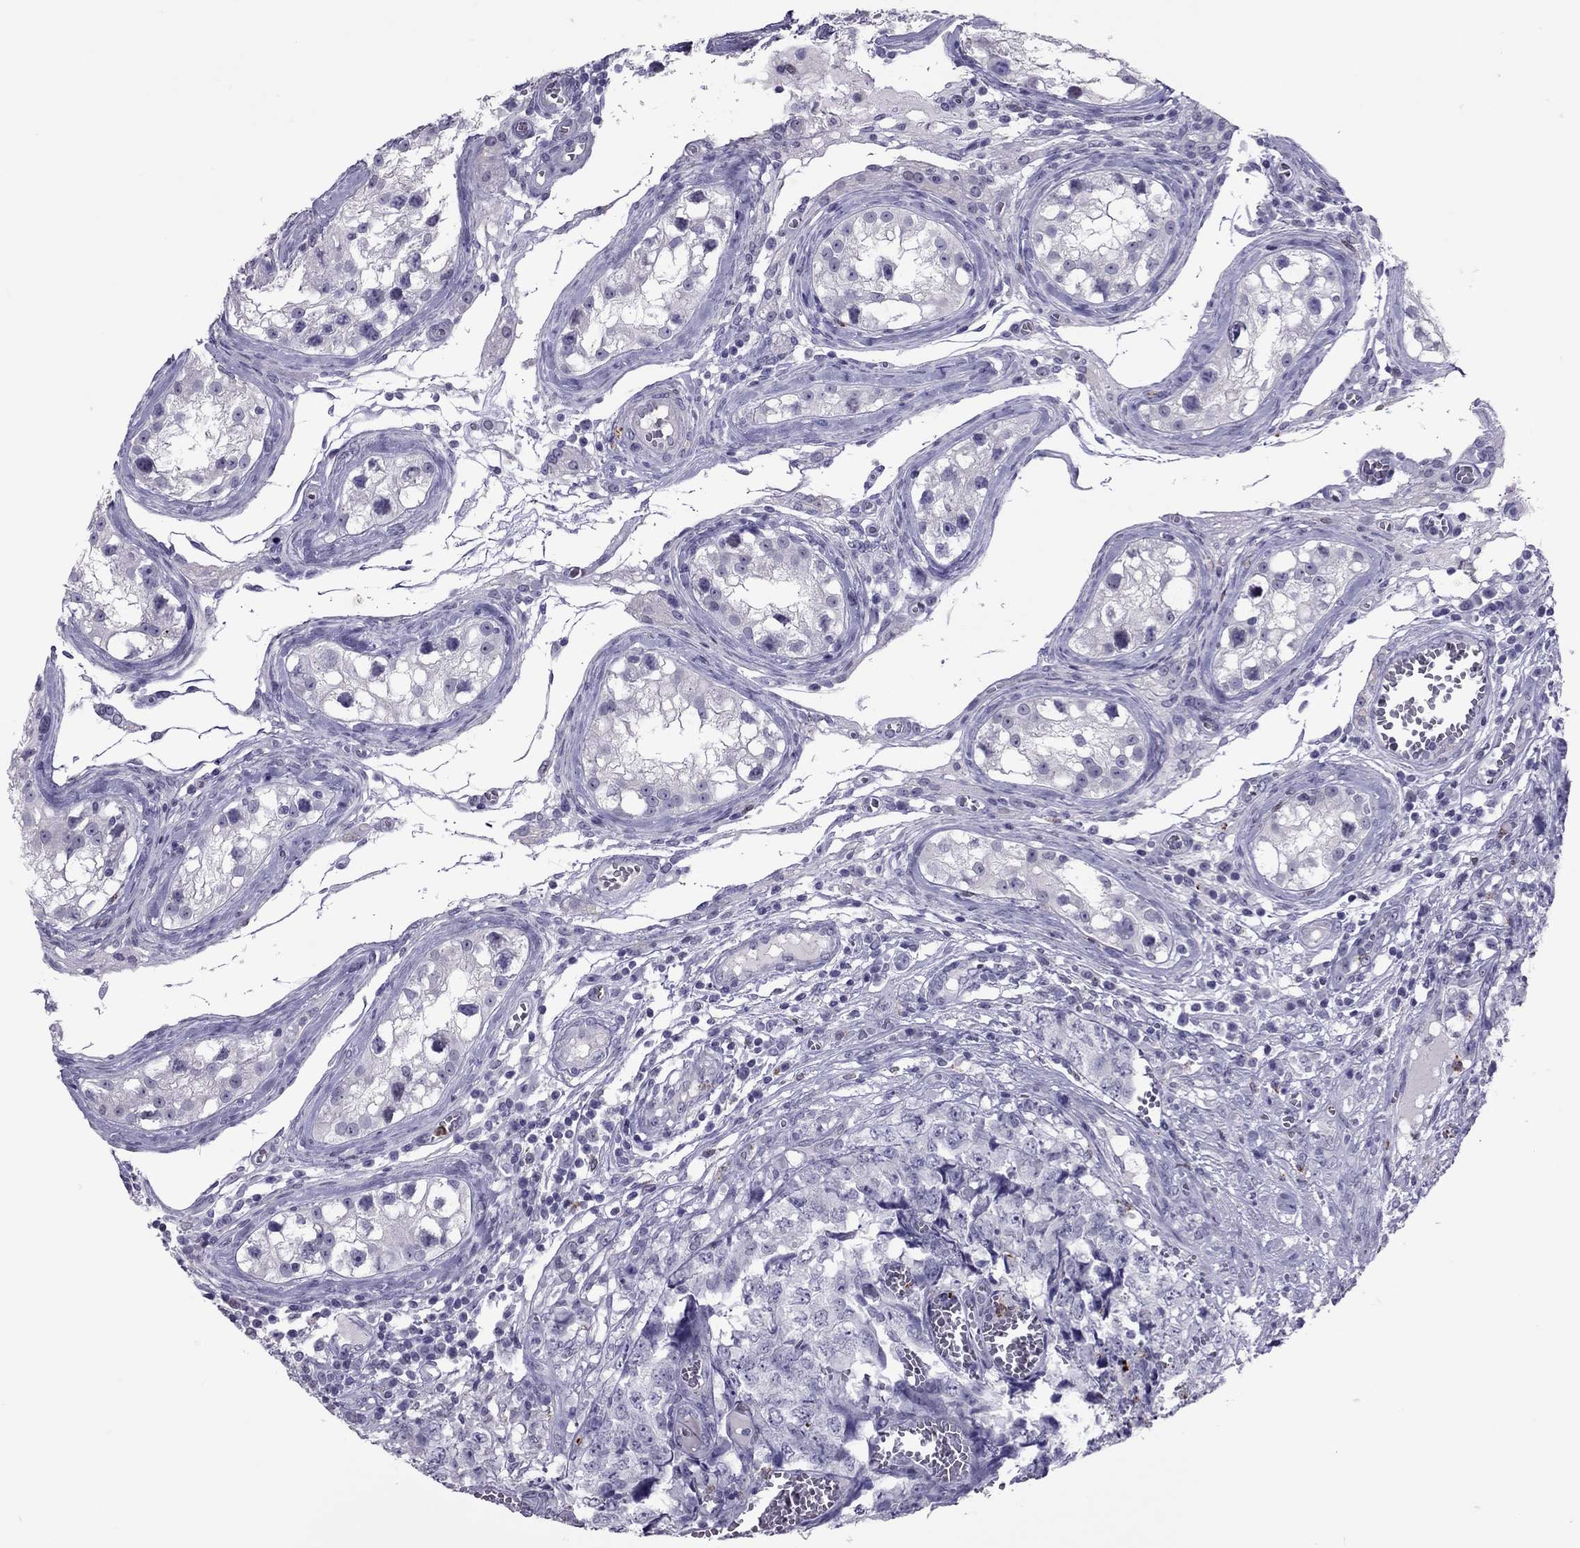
{"staining": {"intensity": "negative", "quantity": "none", "location": "none"}, "tissue": "testis cancer", "cell_type": "Tumor cells", "image_type": "cancer", "snomed": [{"axis": "morphology", "description": "Carcinoma, Embryonal, NOS"}, {"axis": "topography", "description": "Testis"}], "caption": "An immunohistochemistry photomicrograph of embryonal carcinoma (testis) is shown. There is no staining in tumor cells of embryonal carcinoma (testis).", "gene": "CCL27", "patient": {"sex": "male", "age": 23}}